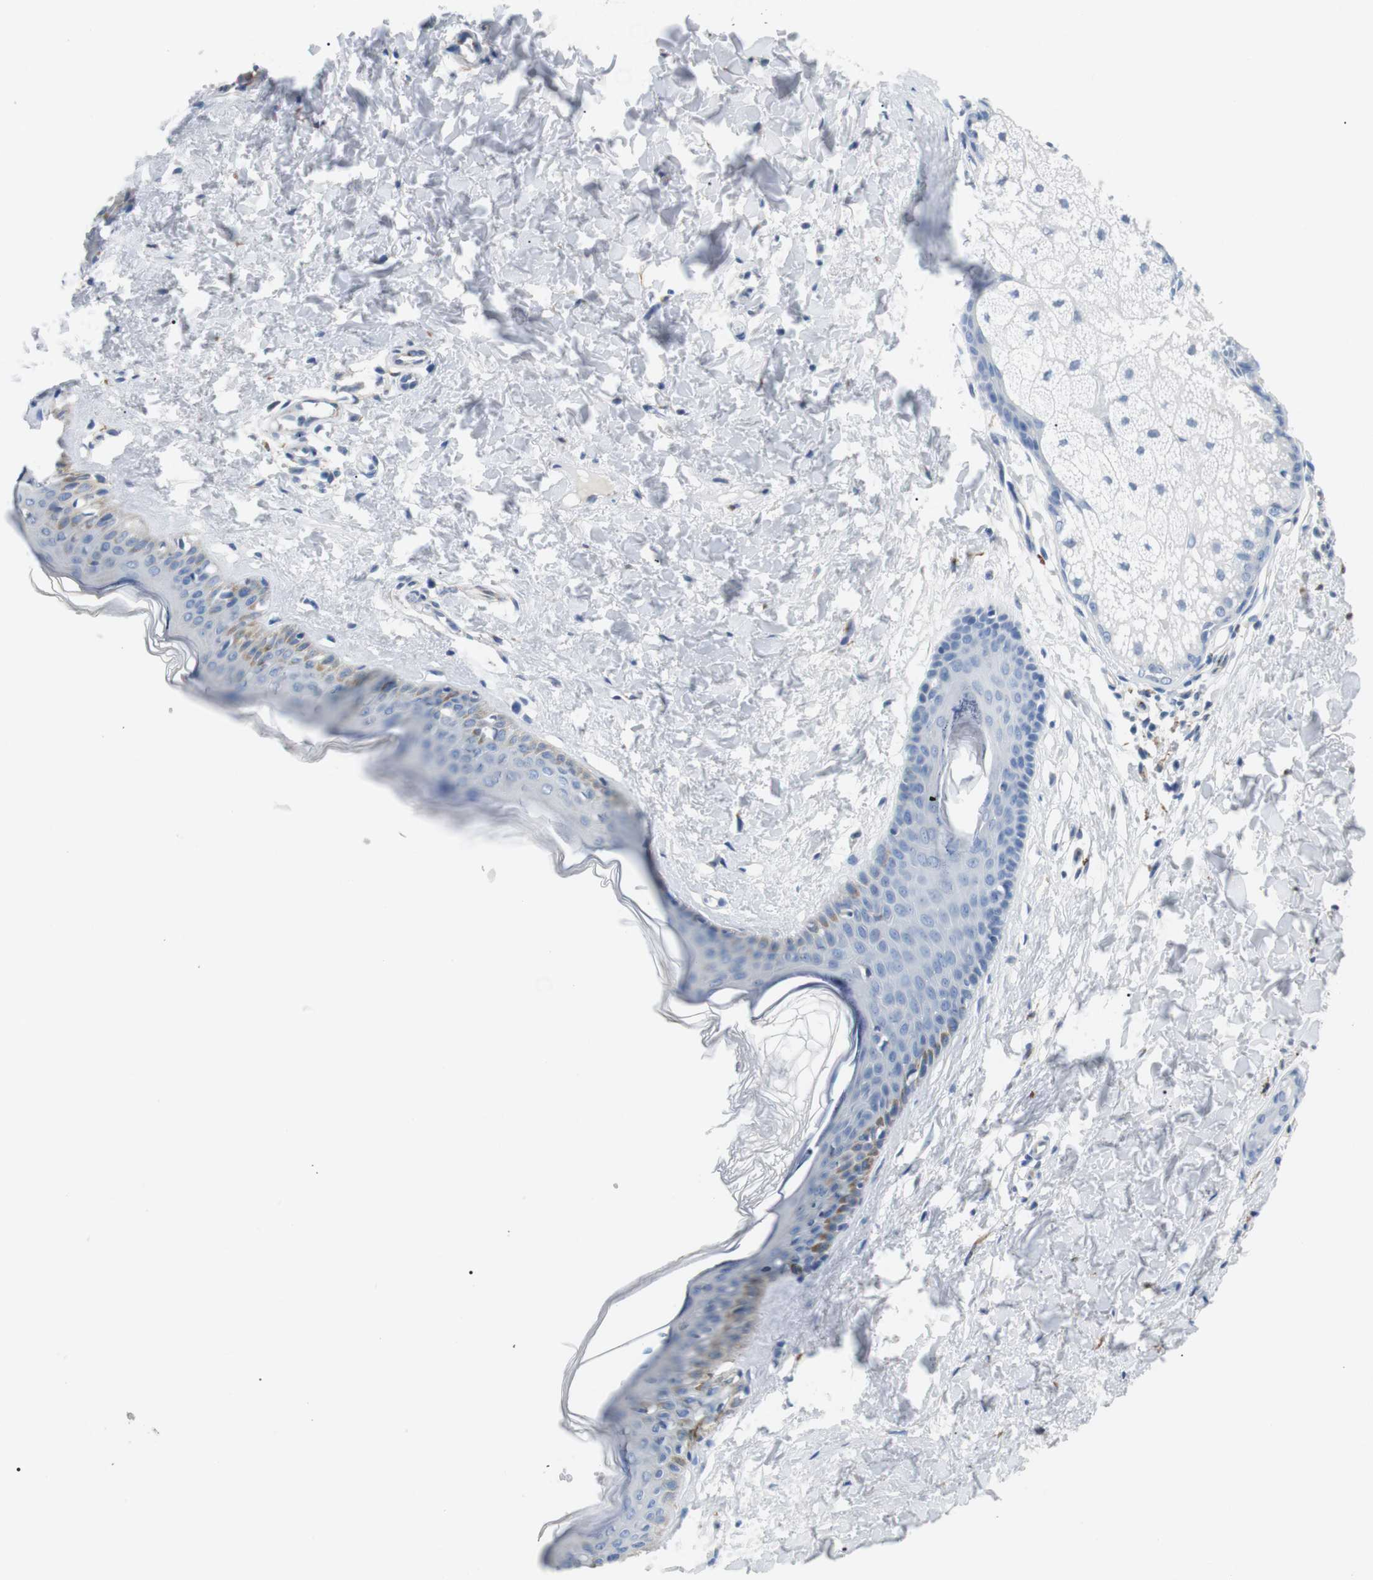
{"staining": {"intensity": "negative", "quantity": "none", "location": "none"}, "tissue": "skin", "cell_type": "Fibroblasts", "image_type": "normal", "snomed": [{"axis": "morphology", "description": "Normal tissue, NOS"}, {"axis": "topography", "description": "Skin"}], "caption": "The micrograph displays no significant positivity in fibroblasts of skin.", "gene": "FCGRT", "patient": {"sex": "female", "age": 41}}